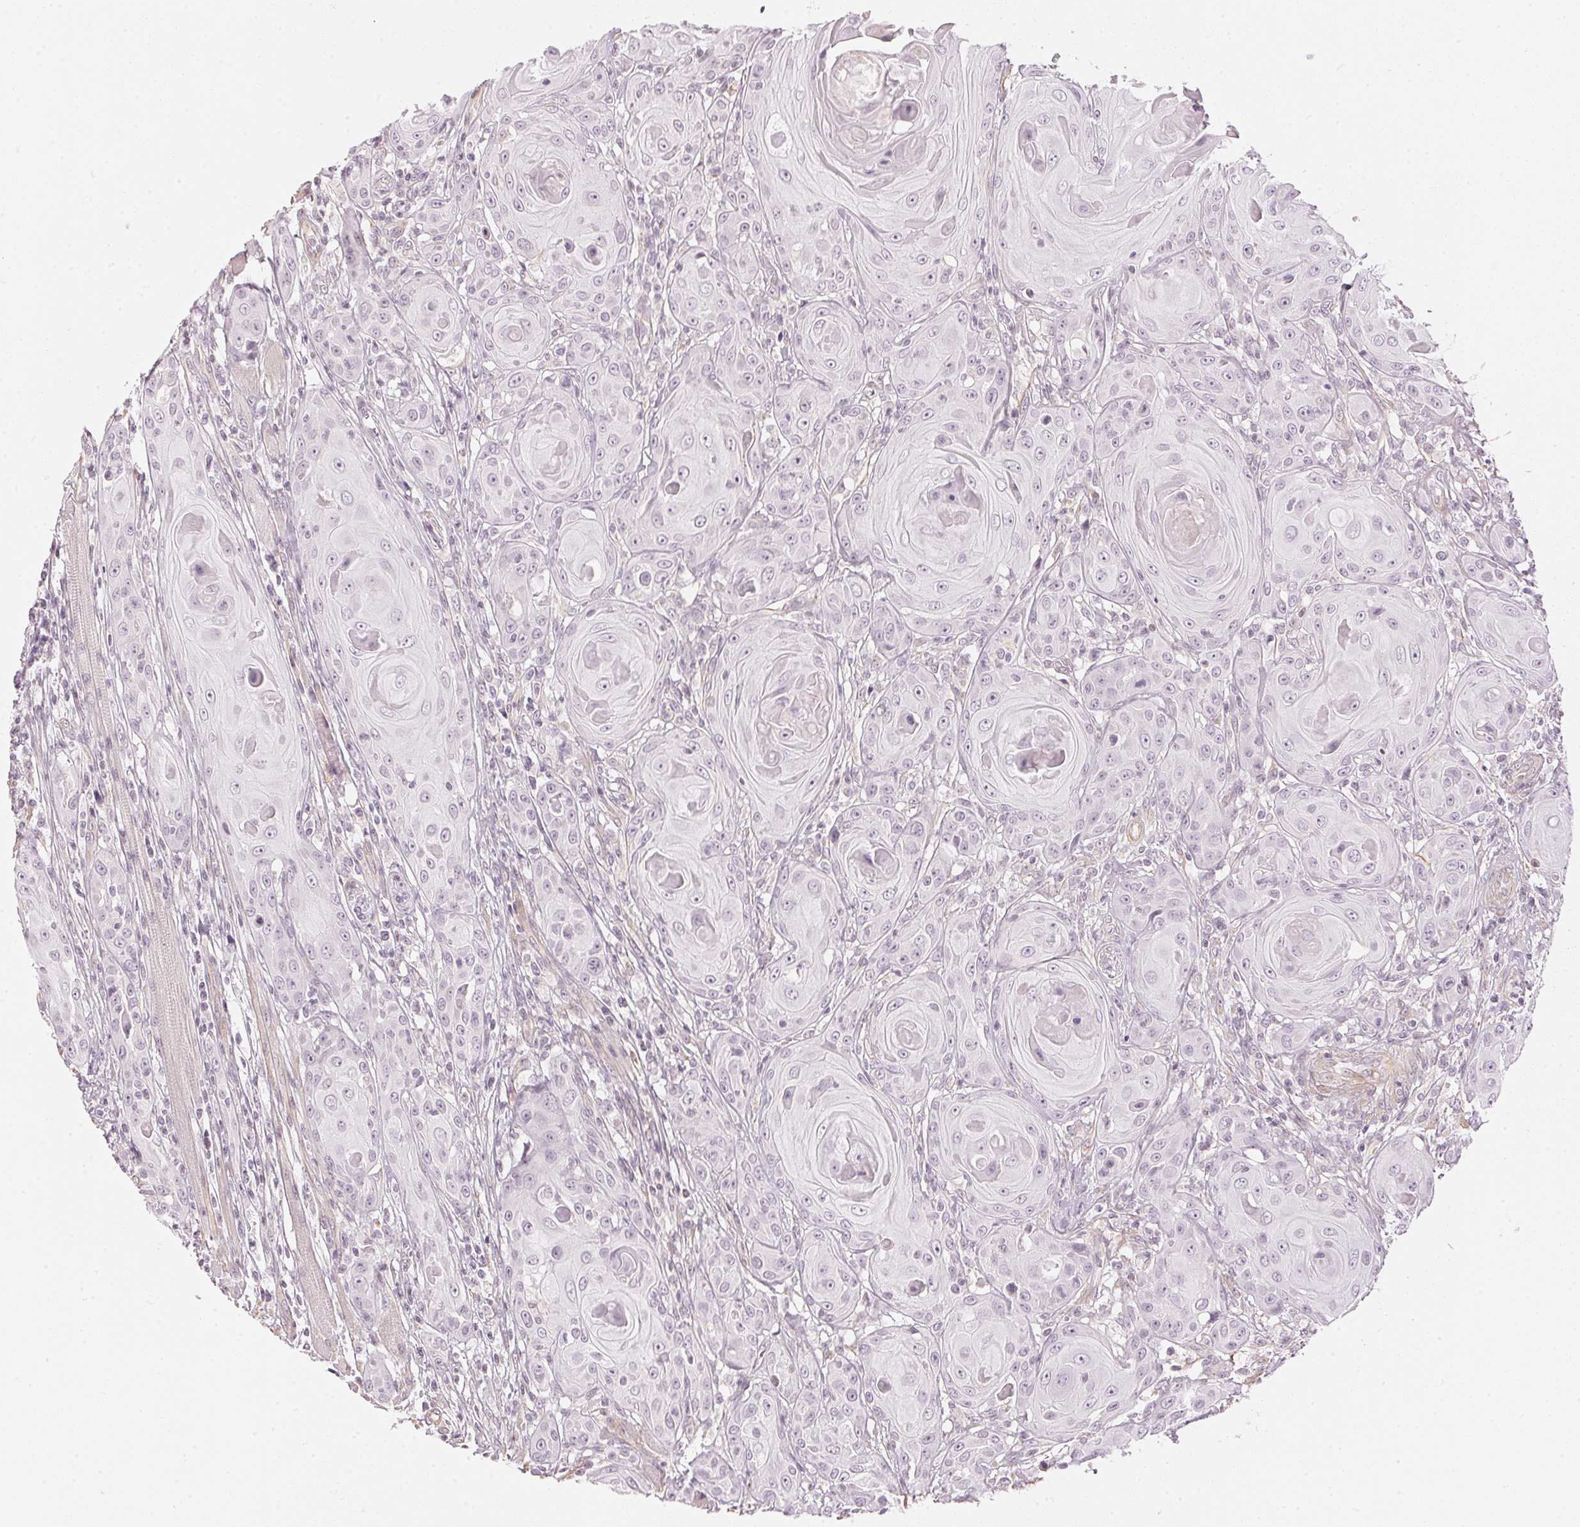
{"staining": {"intensity": "negative", "quantity": "none", "location": "none"}, "tissue": "head and neck cancer", "cell_type": "Tumor cells", "image_type": "cancer", "snomed": [{"axis": "morphology", "description": "Squamous cell carcinoma, NOS"}, {"axis": "topography", "description": "Head-Neck"}], "caption": "Protein analysis of head and neck squamous cell carcinoma shows no significant expression in tumor cells.", "gene": "APLP1", "patient": {"sex": "female", "age": 80}}